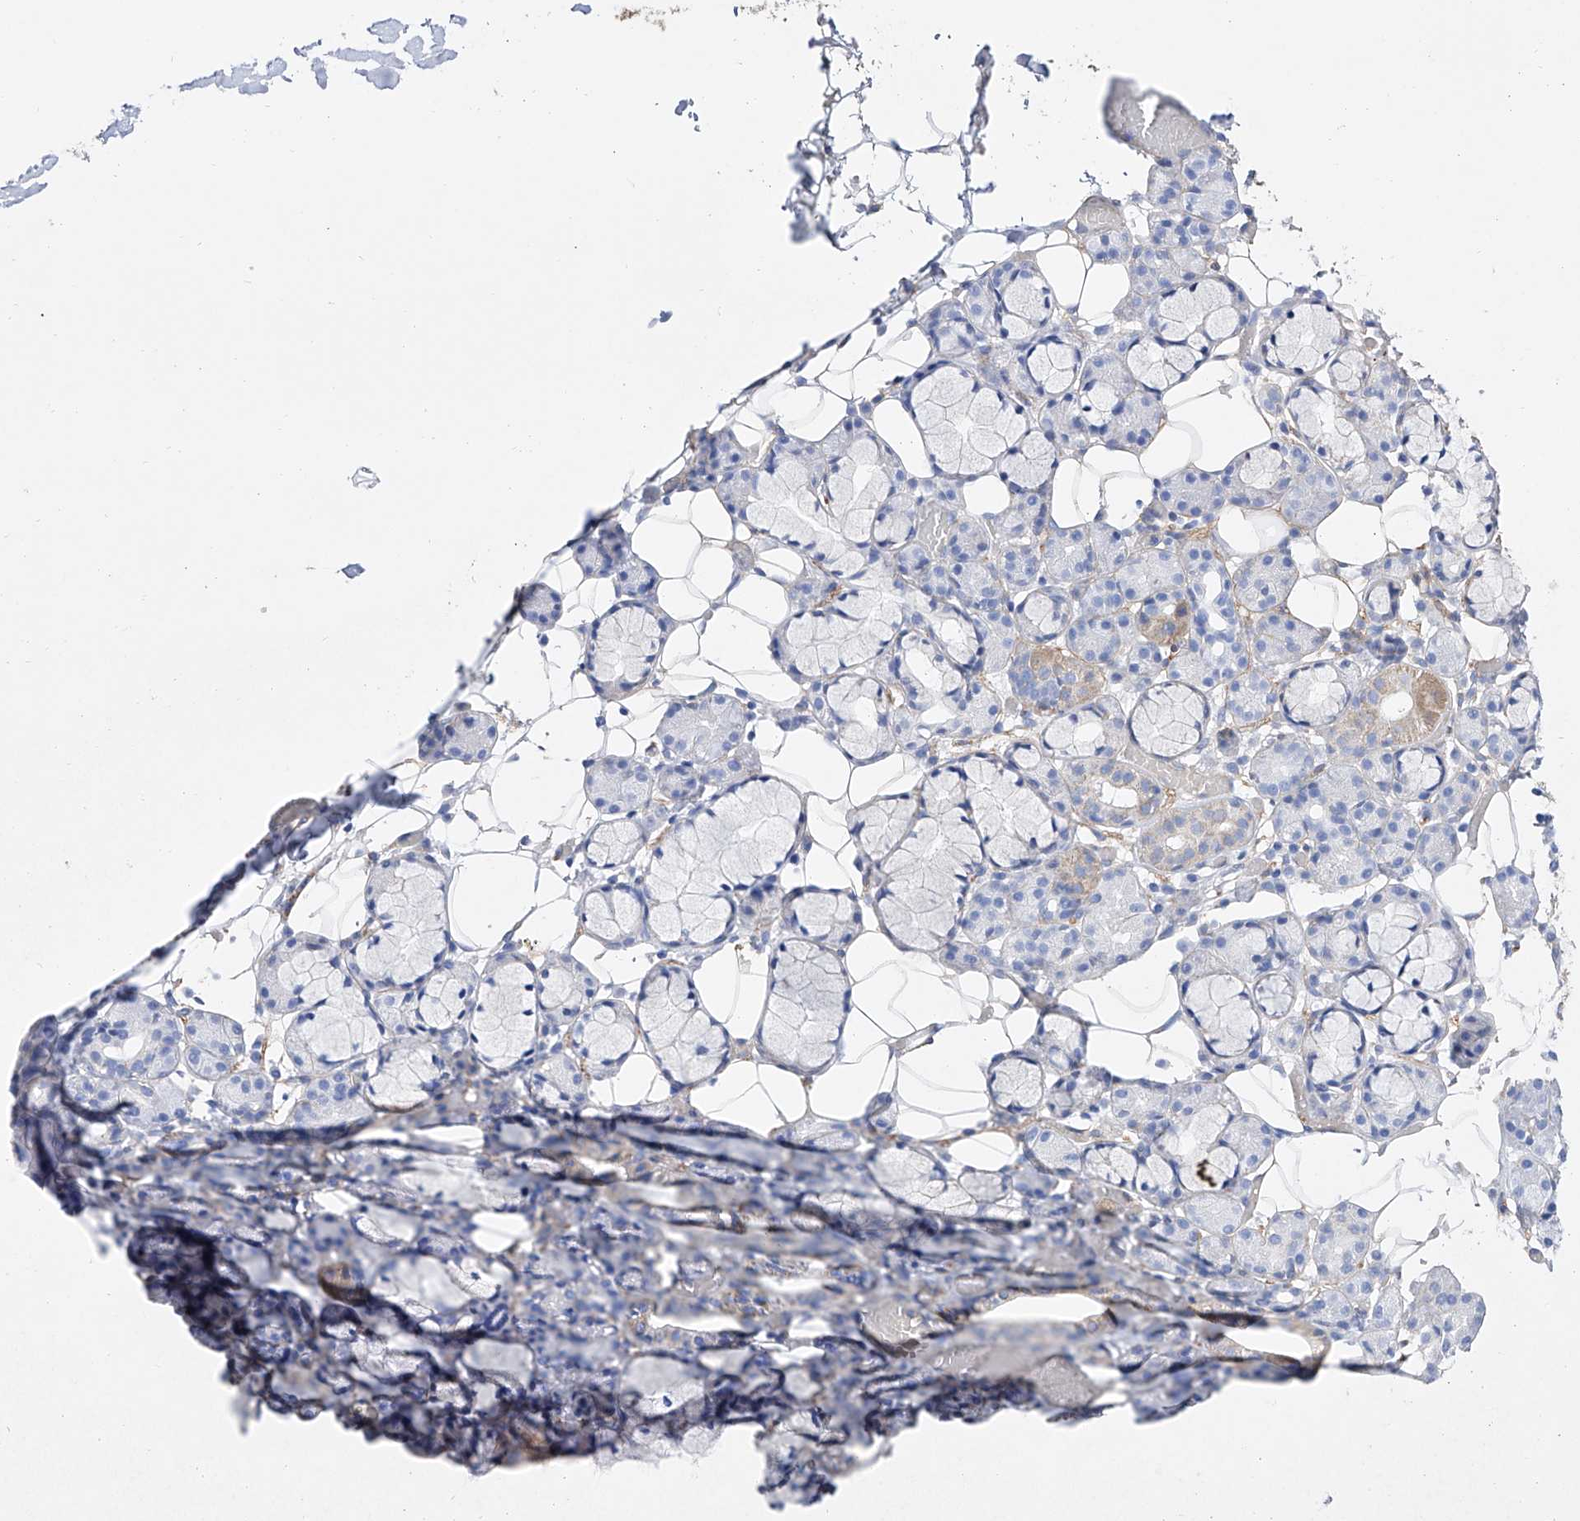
{"staining": {"intensity": "negative", "quantity": "none", "location": "none"}, "tissue": "salivary gland", "cell_type": "Glandular cells", "image_type": "normal", "snomed": [{"axis": "morphology", "description": "Normal tissue, NOS"}, {"axis": "topography", "description": "Salivary gland"}], "caption": "Human salivary gland stained for a protein using immunohistochemistry reveals no expression in glandular cells.", "gene": "ZNF653", "patient": {"sex": "male", "age": 63}}